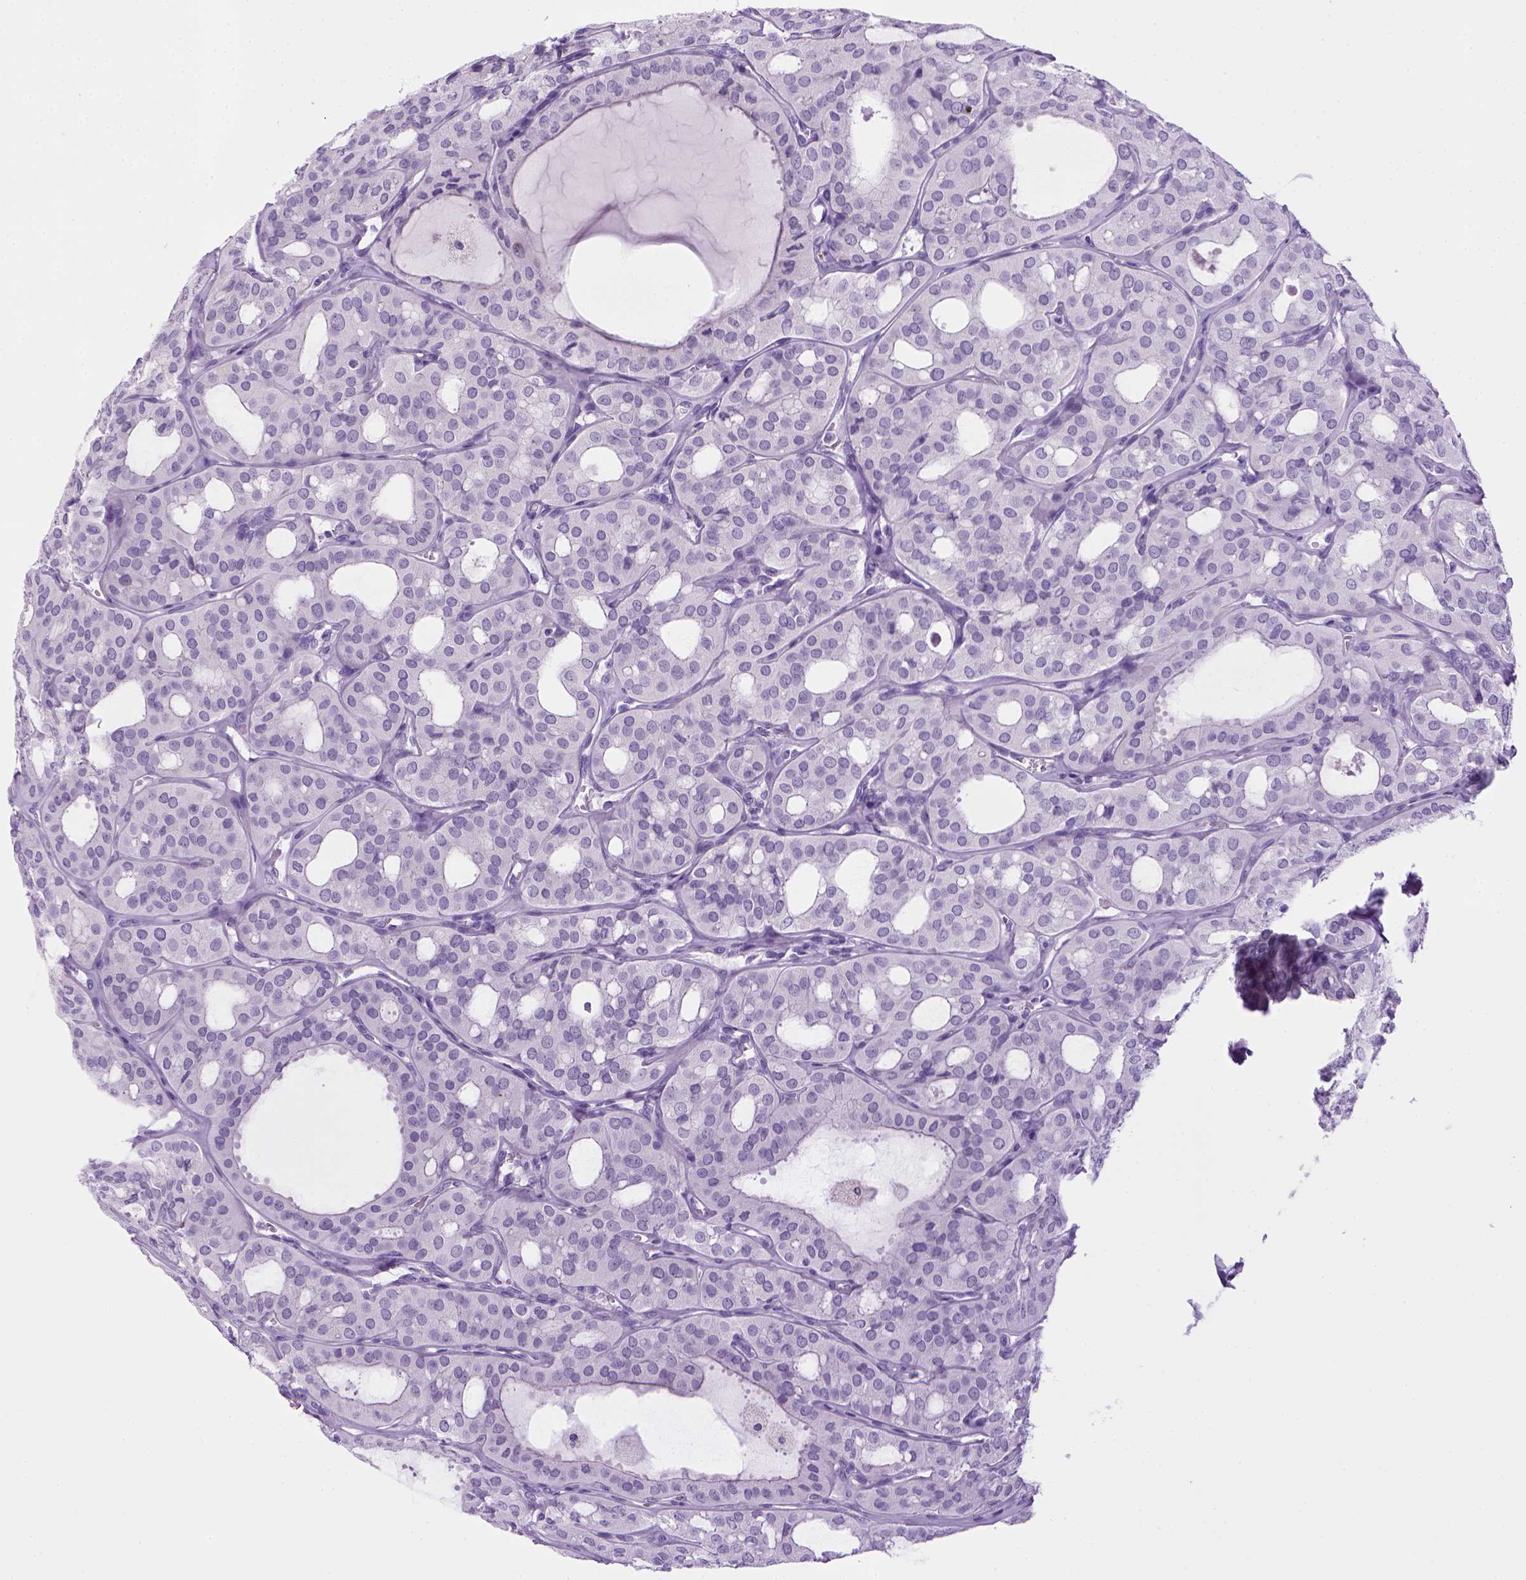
{"staining": {"intensity": "negative", "quantity": "none", "location": "none"}, "tissue": "thyroid cancer", "cell_type": "Tumor cells", "image_type": "cancer", "snomed": [{"axis": "morphology", "description": "Follicular adenoma carcinoma, NOS"}, {"axis": "topography", "description": "Thyroid gland"}], "caption": "A histopathology image of human thyroid follicular adenoma carcinoma is negative for staining in tumor cells.", "gene": "SGCG", "patient": {"sex": "male", "age": 75}}